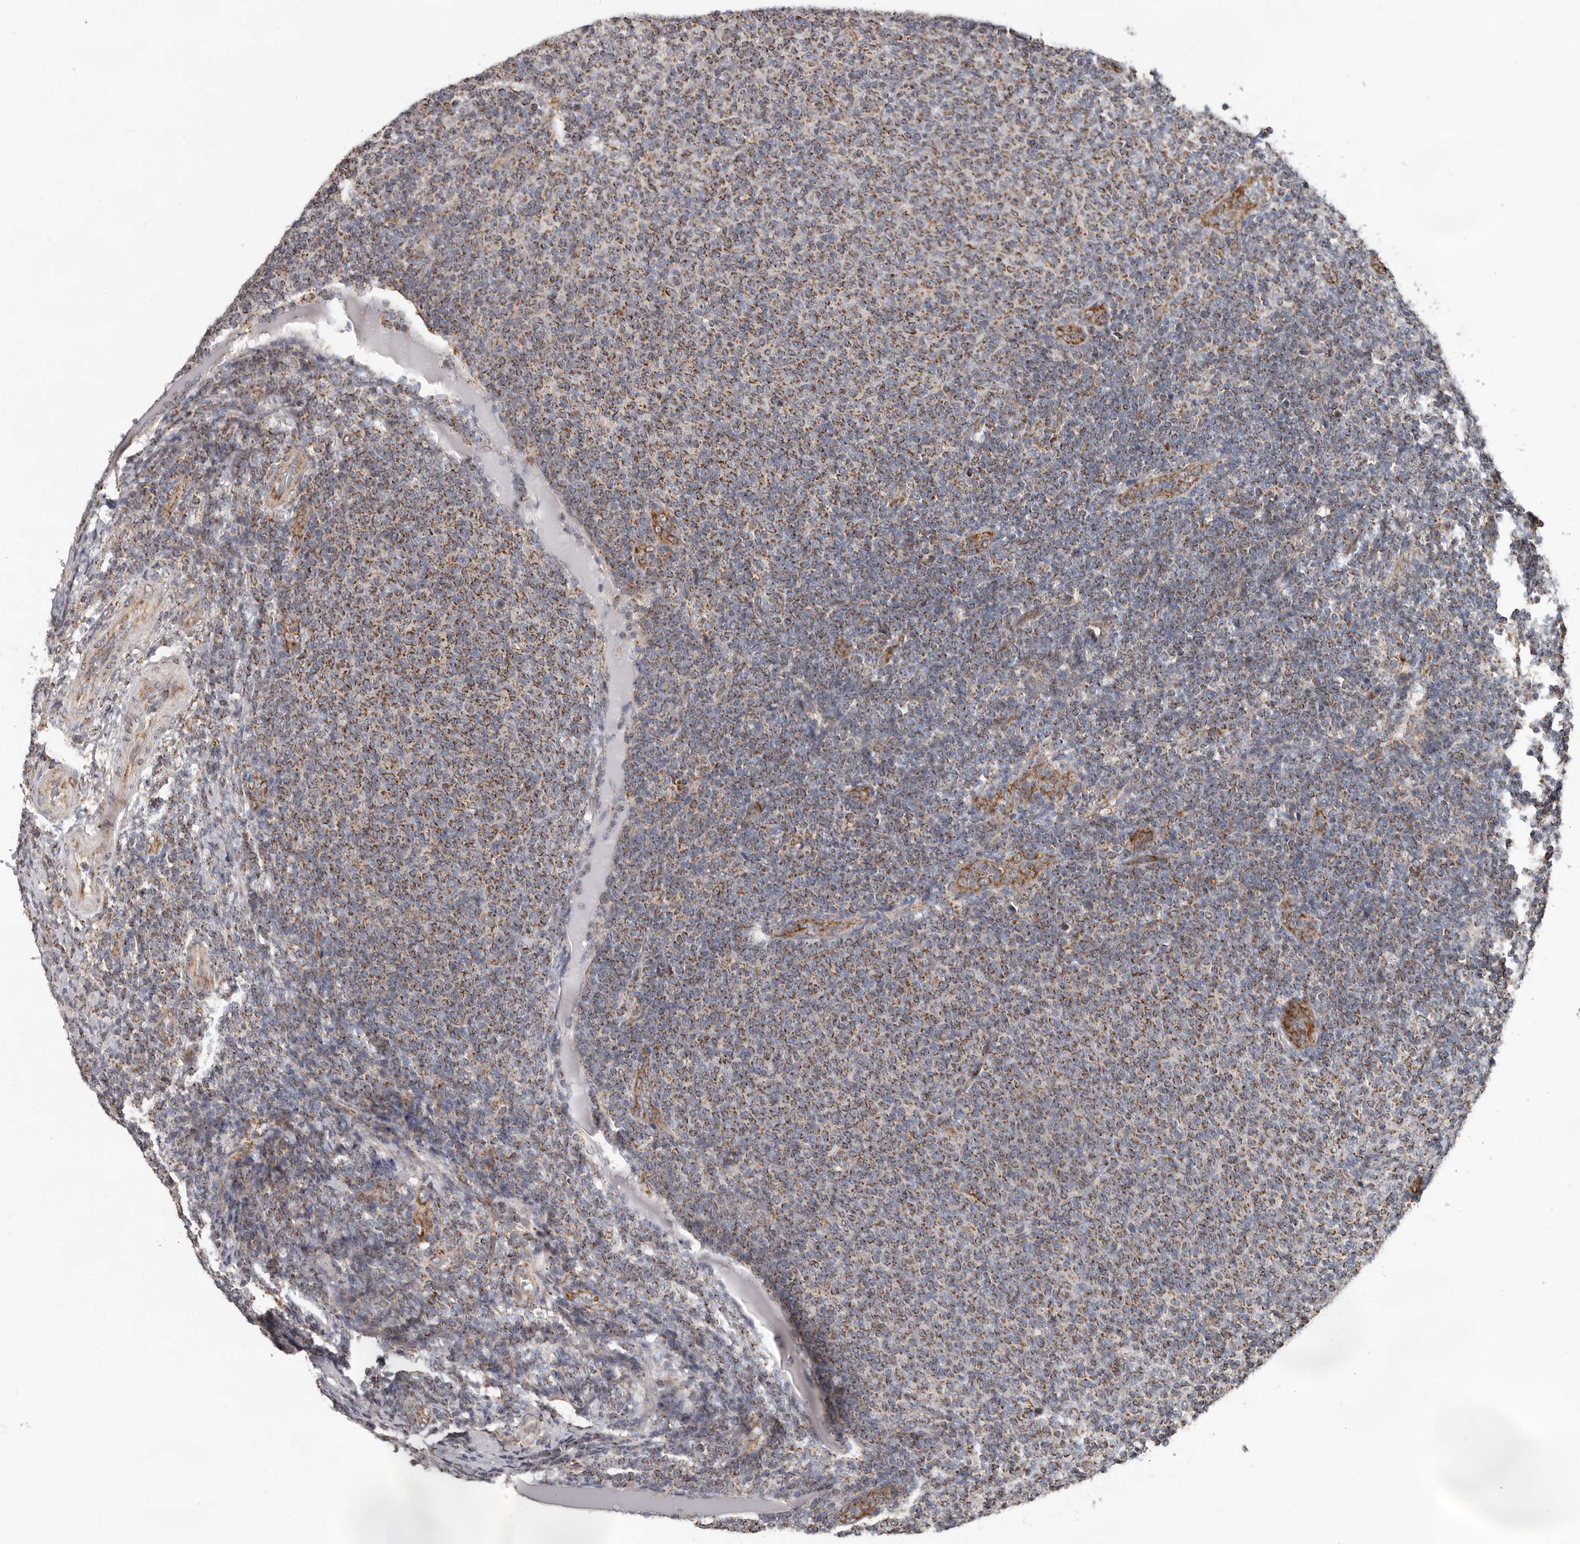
{"staining": {"intensity": "moderate", "quantity": ">75%", "location": "cytoplasmic/membranous"}, "tissue": "lymphoma", "cell_type": "Tumor cells", "image_type": "cancer", "snomed": [{"axis": "morphology", "description": "Malignant lymphoma, non-Hodgkin's type, Low grade"}, {"axis": "topography", "description": "Lymph node"}], "caption": "Tumor cells display moderate cytoplasmic/membranous expression in about >75% of cells in malignant lymphoma, non-Hodgkin's type (low-grade).", "gene": "MRPL18", "patient": {"sex": "male", "age": 66}}